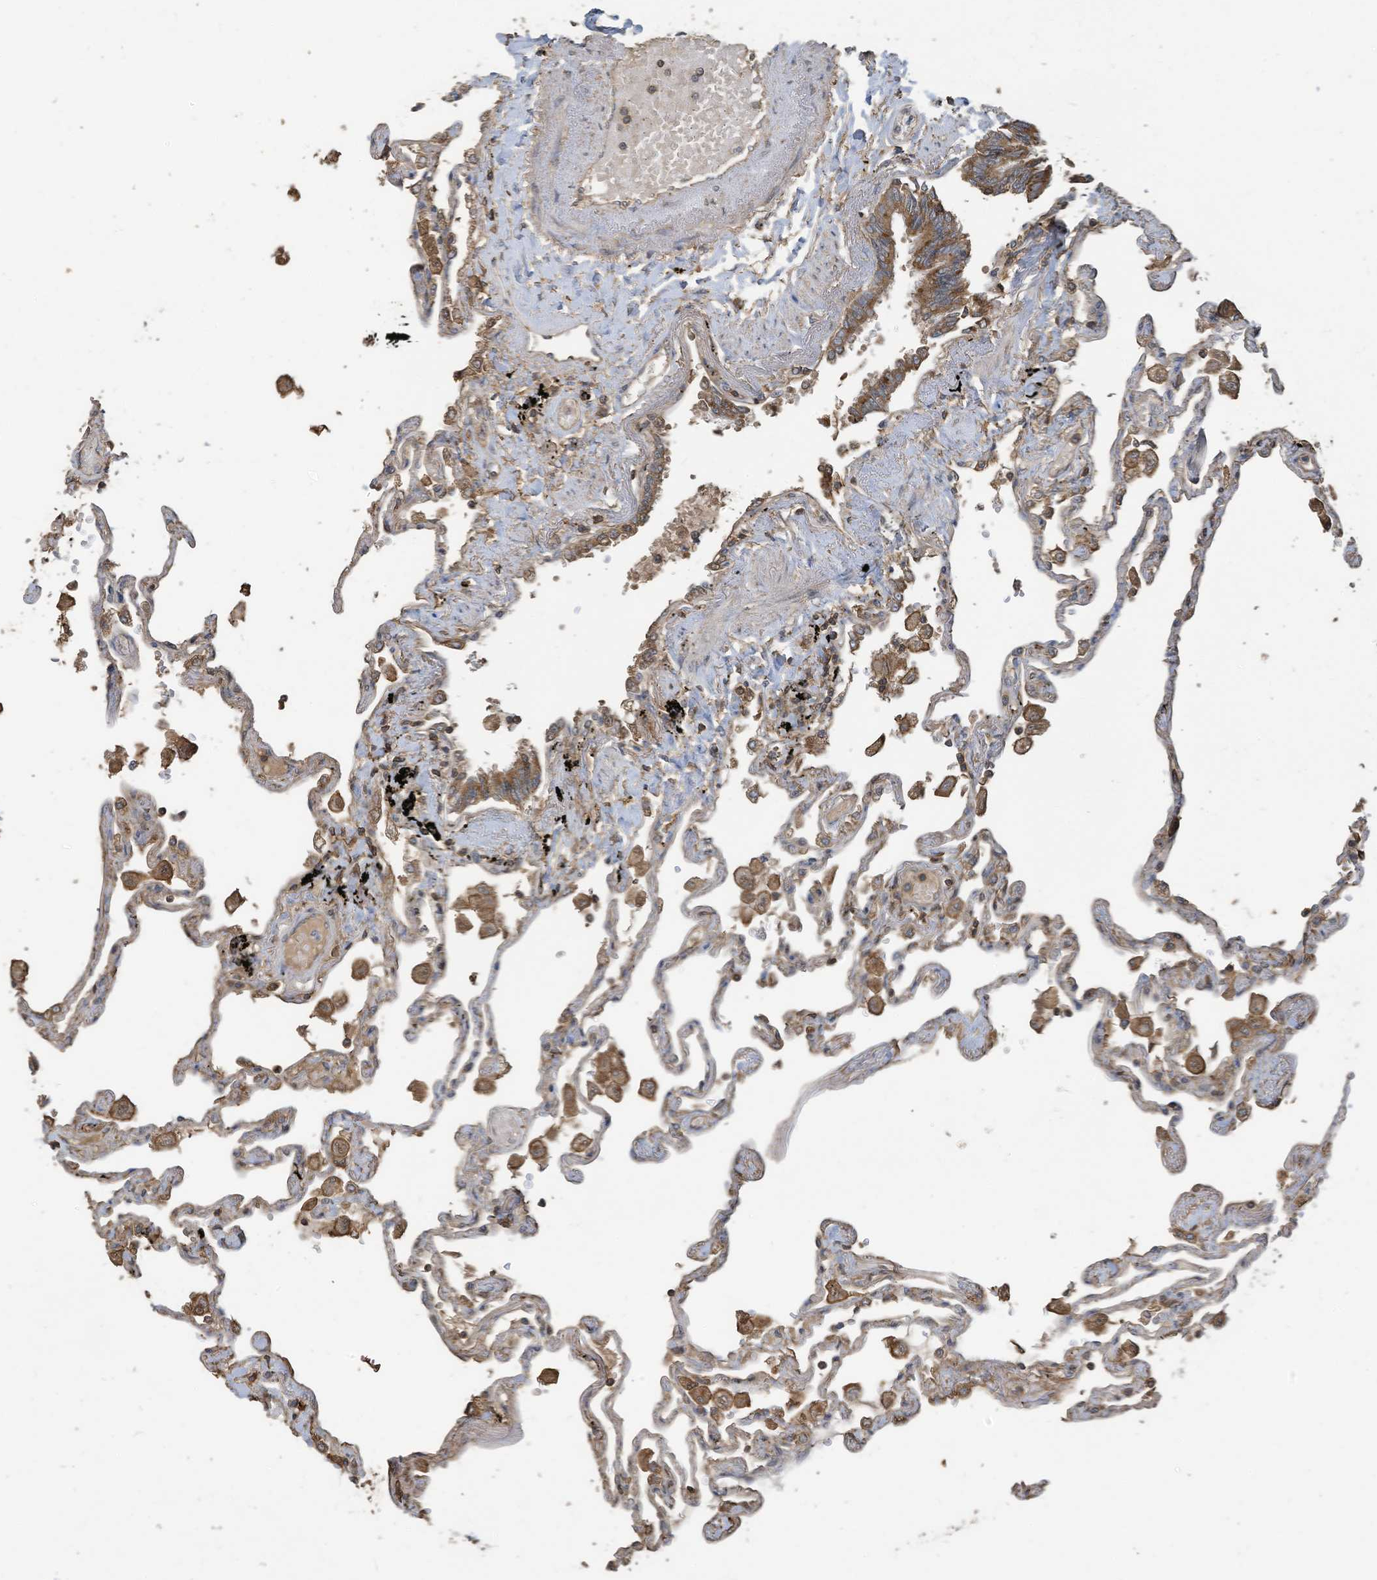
{"staining": {"intensity": "weak", "quantity": ">75%", "location": "cytoplasmic/membranous"}, "tissue": "lung", "cell_type": "Alveolar cells", "image_type": "normal", "snomed": [{"axis": "morphology", "description": "Normal tissue, NOS"}, {"axis": "topography", "description": "Lung"}], "caption": "Immunohistochemistry (IHC) histopathology image of benign lung: human lung stained using IHC exhibits low levels of weak protein expression localized specifically in the cytoplasmic/membranous of alveolar cells, appearing as a cytoplasmic/membranous brown color.", "gene": "COX10", "patient": {"sex": "female", "age": 67}}